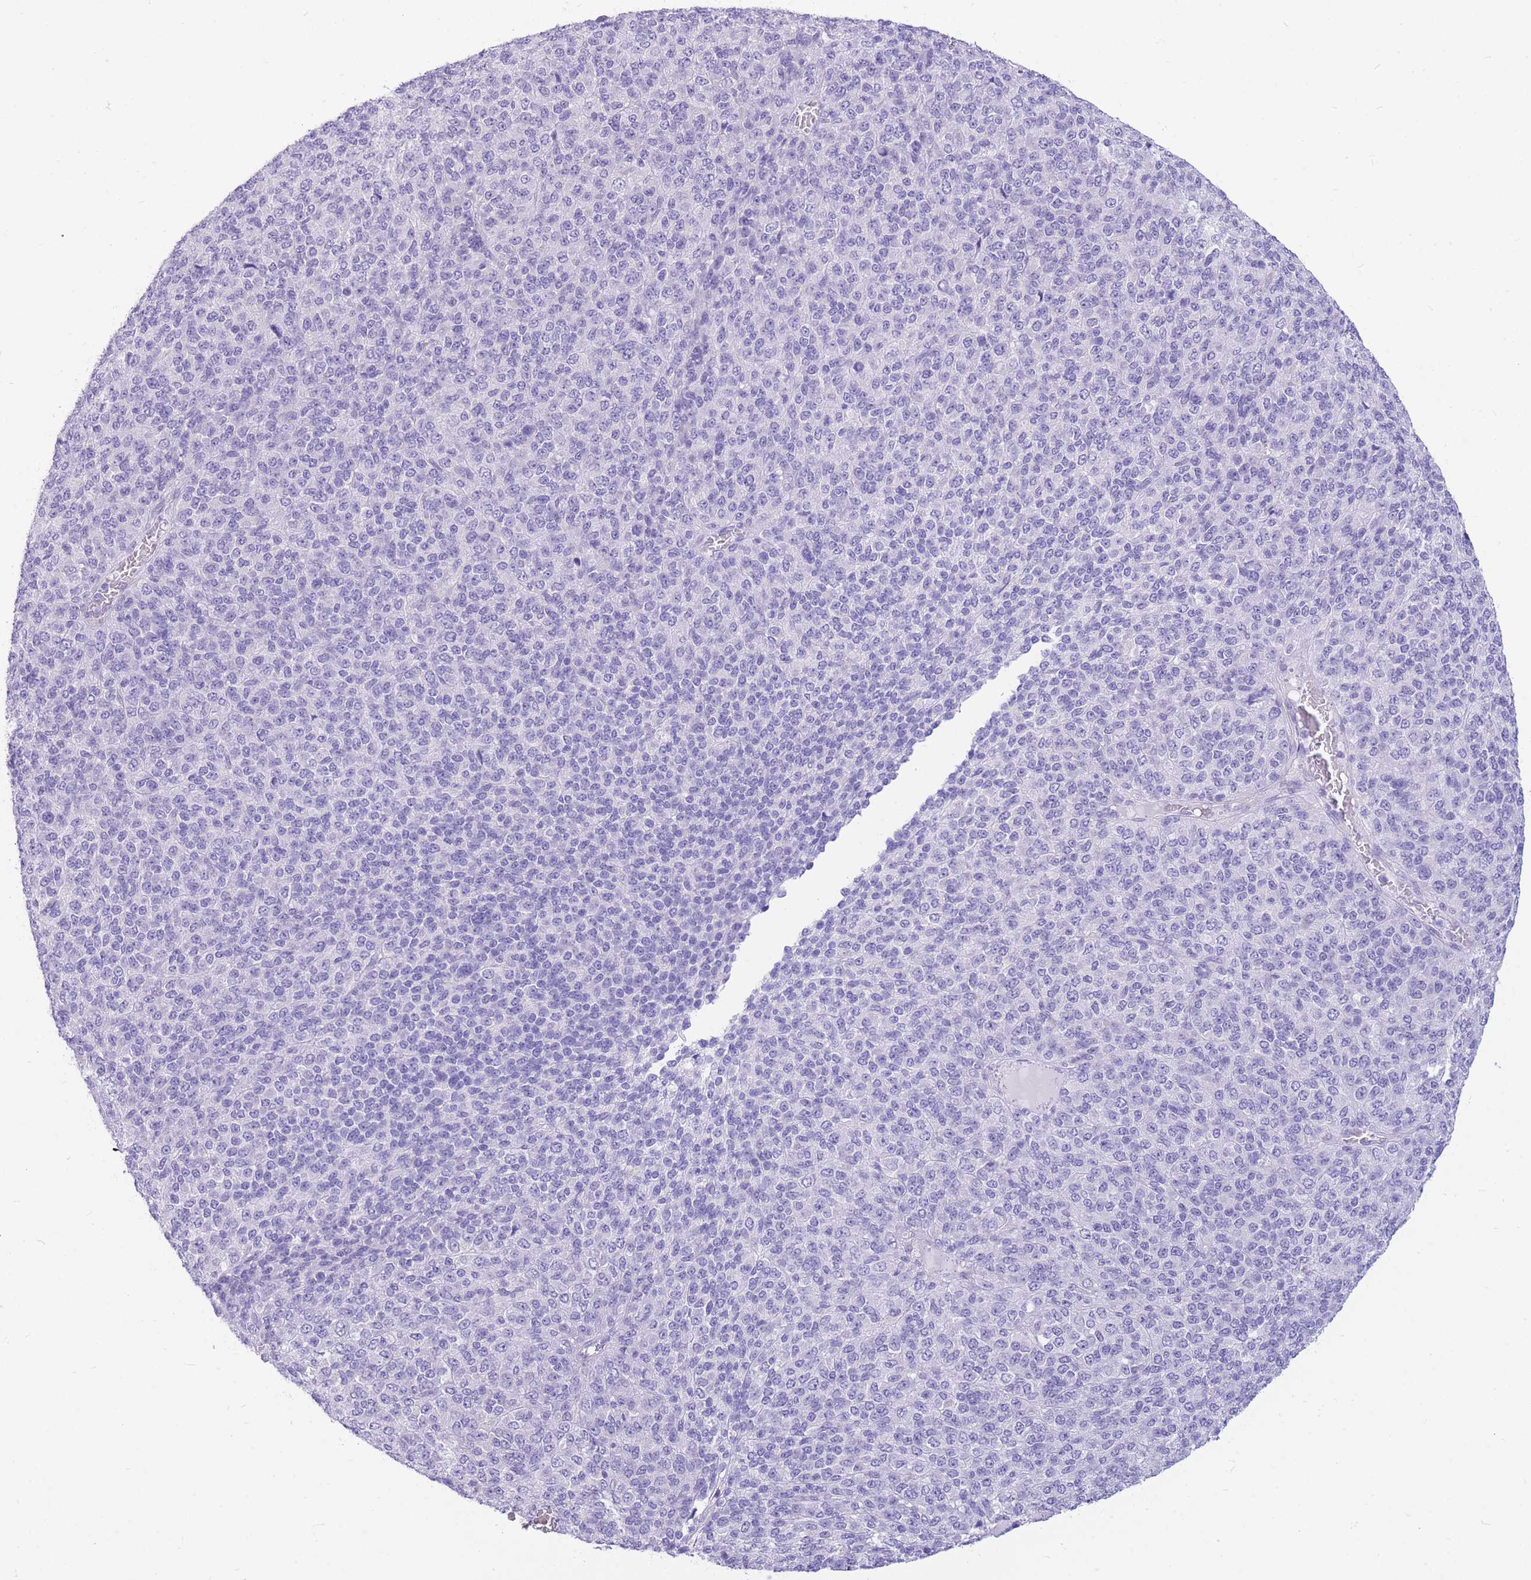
{"staining": {"intensity": "negative", "quantity": "none", "location": "none"}, "tissue": "melanoma", "cell_type": "Tumor cells", "image_type": "cancer", "snomed": [{"axis": "morphology", "description": "Malignant melanoma, Metastatic site"}, {"axis": "topography", "description": "Brain"}], "caption": "Tumor cells show no significant staining in malignant melanoma (metastatic site).", "gene": "ZNF311", "patient": {"sex": "female", "age": 56}}